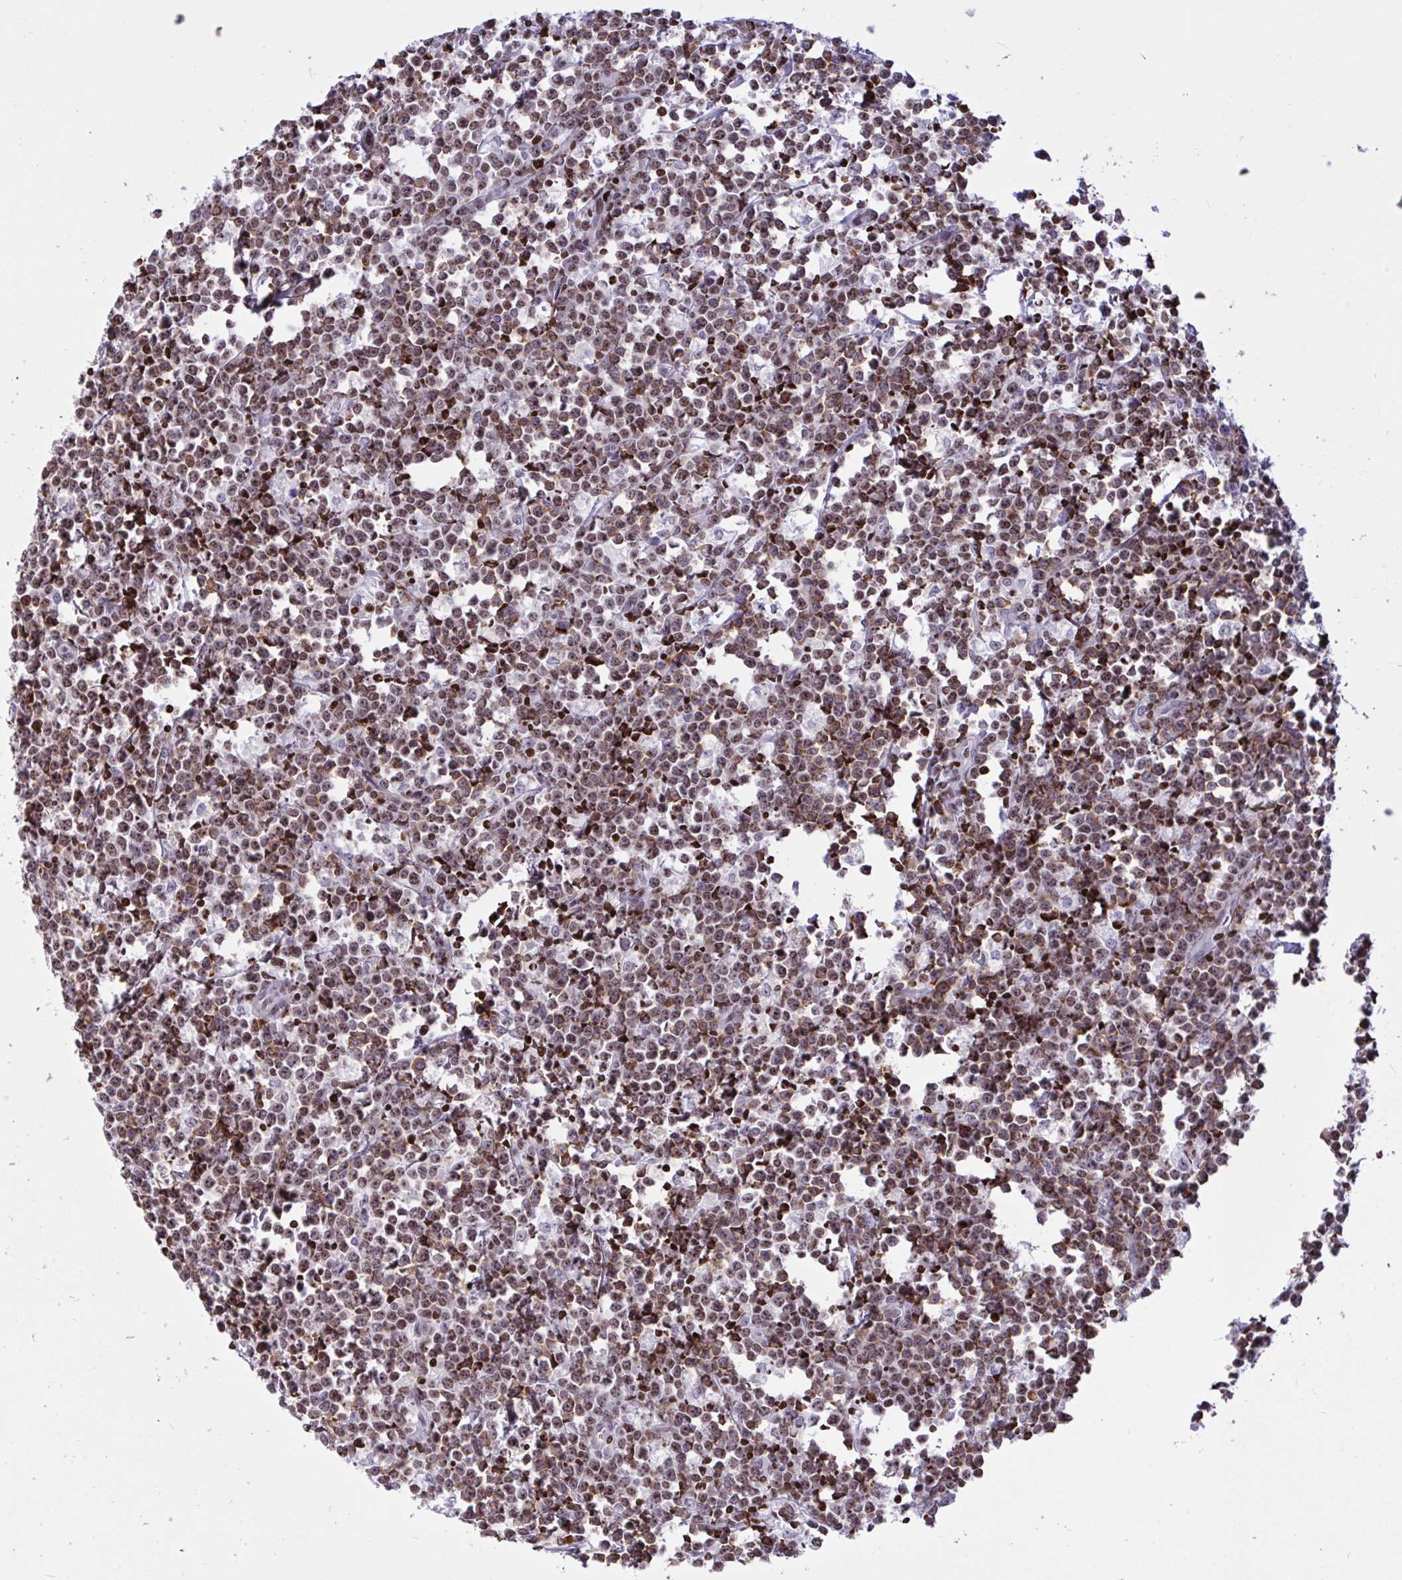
{"staining": {"intensity": "moderate", "quantity": ">75%", "location": "nuclear"}, "tissue": "lymphoma", "cell_type": "Tumor cells", "image_type": "cancer", "snomed": [{"axis": "morphology", "description": "Malignant lymphoma, non-Hodgkin's type, High grade"}, {"axis": "topography", "description": "Small intestine"}], "caption": "IHC image of neoplastic tissue: lymphoma stained using immunohistochemistry displays medium levels of moderate protein expression localized specifically in the nuclear of tumor cells, appearing as a nuclear brown color.", "gene": "HMGB2", "patient": {"sex": "female", "age": 56}}